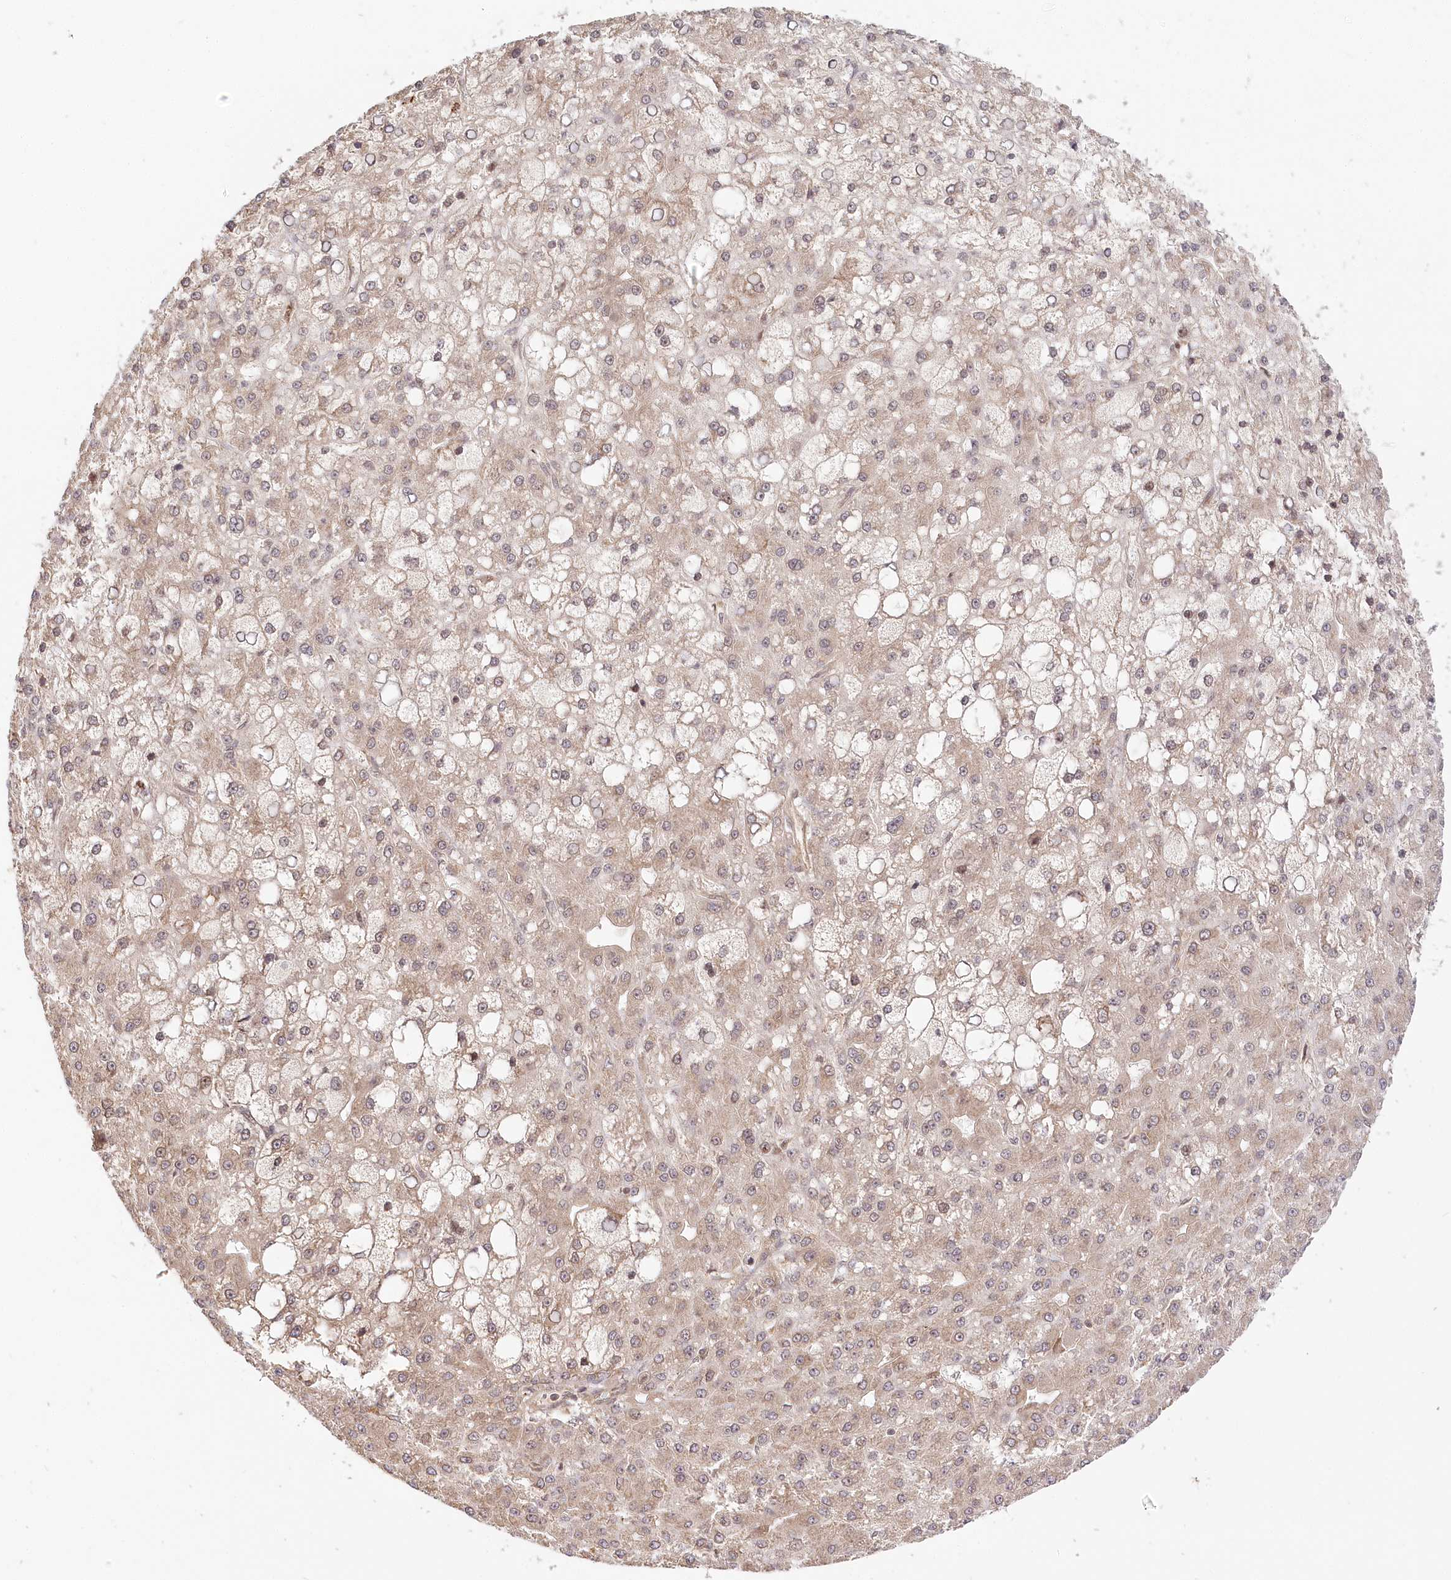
{"staining": {"intensity": "weak", "quantity": ">75%", "location": "cytoplasmic/membranous"}, "tissue": "liver cancer", "cell_type": "Tumor cells", "image_type": "cancer", "snomed": [{"axis": "morphology", "description": "Carcinoma, Hepatocellular, NOS"}, {"axis": "topography", "description": "Liver"}], "caption": "Protein expression analysis of human liver cancer (hepatocellular carcinoma) reveals weak cytoplasmic/membranous positivity in about >75% of tumor cells.", "gene": "CEP70", "patient": {"sex": "male", "age": 67}}